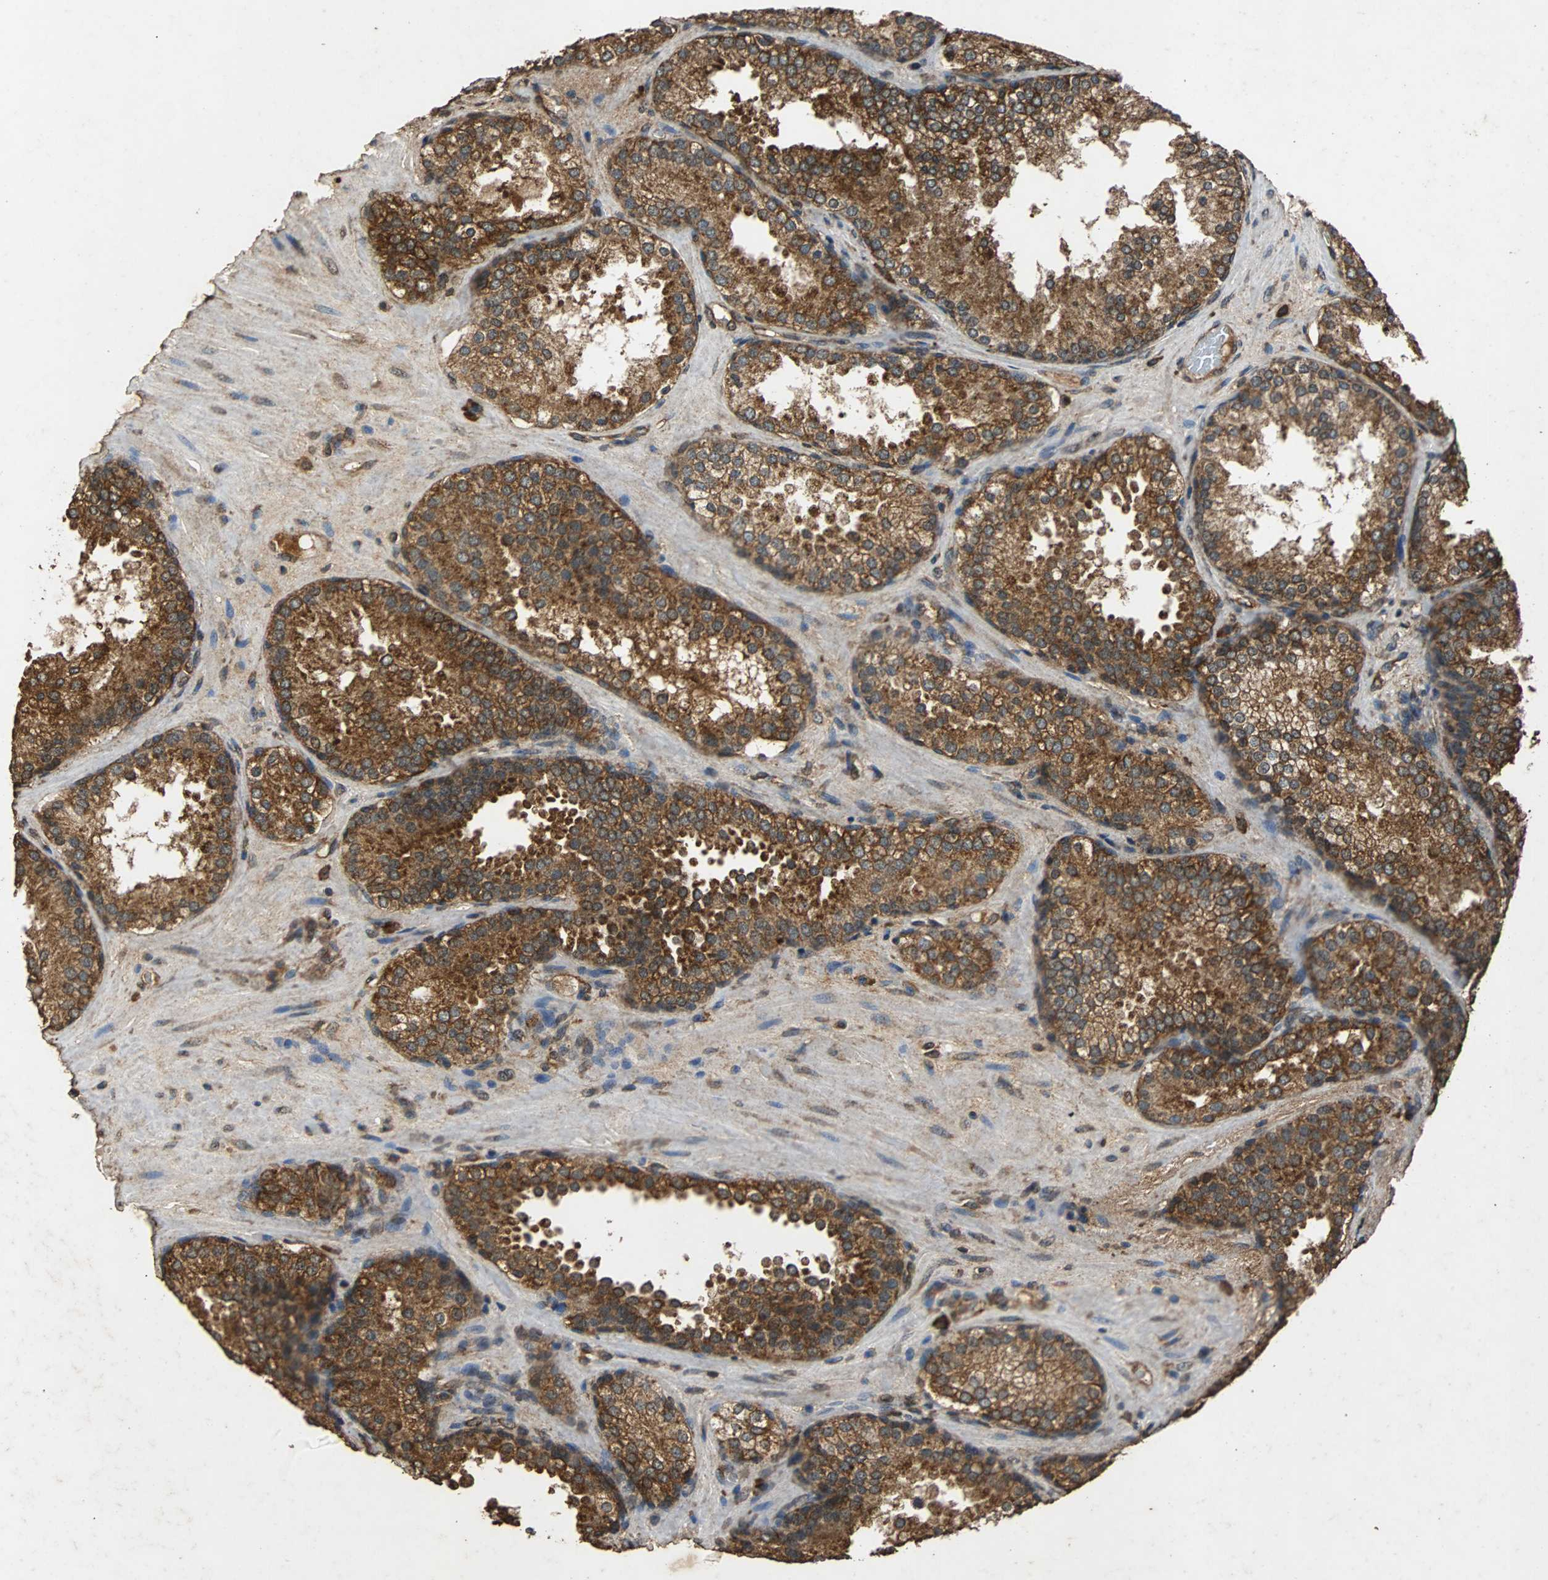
{"staining": {"intensity": "strong", "quantity": ">75%", "location": "cytoplasmic/membranous"}, "tissue": "prostate cancer", "cell_type": "Tumor cells", "image_type": "cancer", "snomed": [{"axis": "morphology", "description": "Adenocarcinoma, High grade"}, {"axis": "topography", "description": "Prostate"}], "caption": "Prostate cancer stained for a protein (brown) displays strong cytoplasmic/membranous positive expression in about >75% of tumor cells.", "gene": "NAA10", "patient": {"sex": "male", "age": 70}}